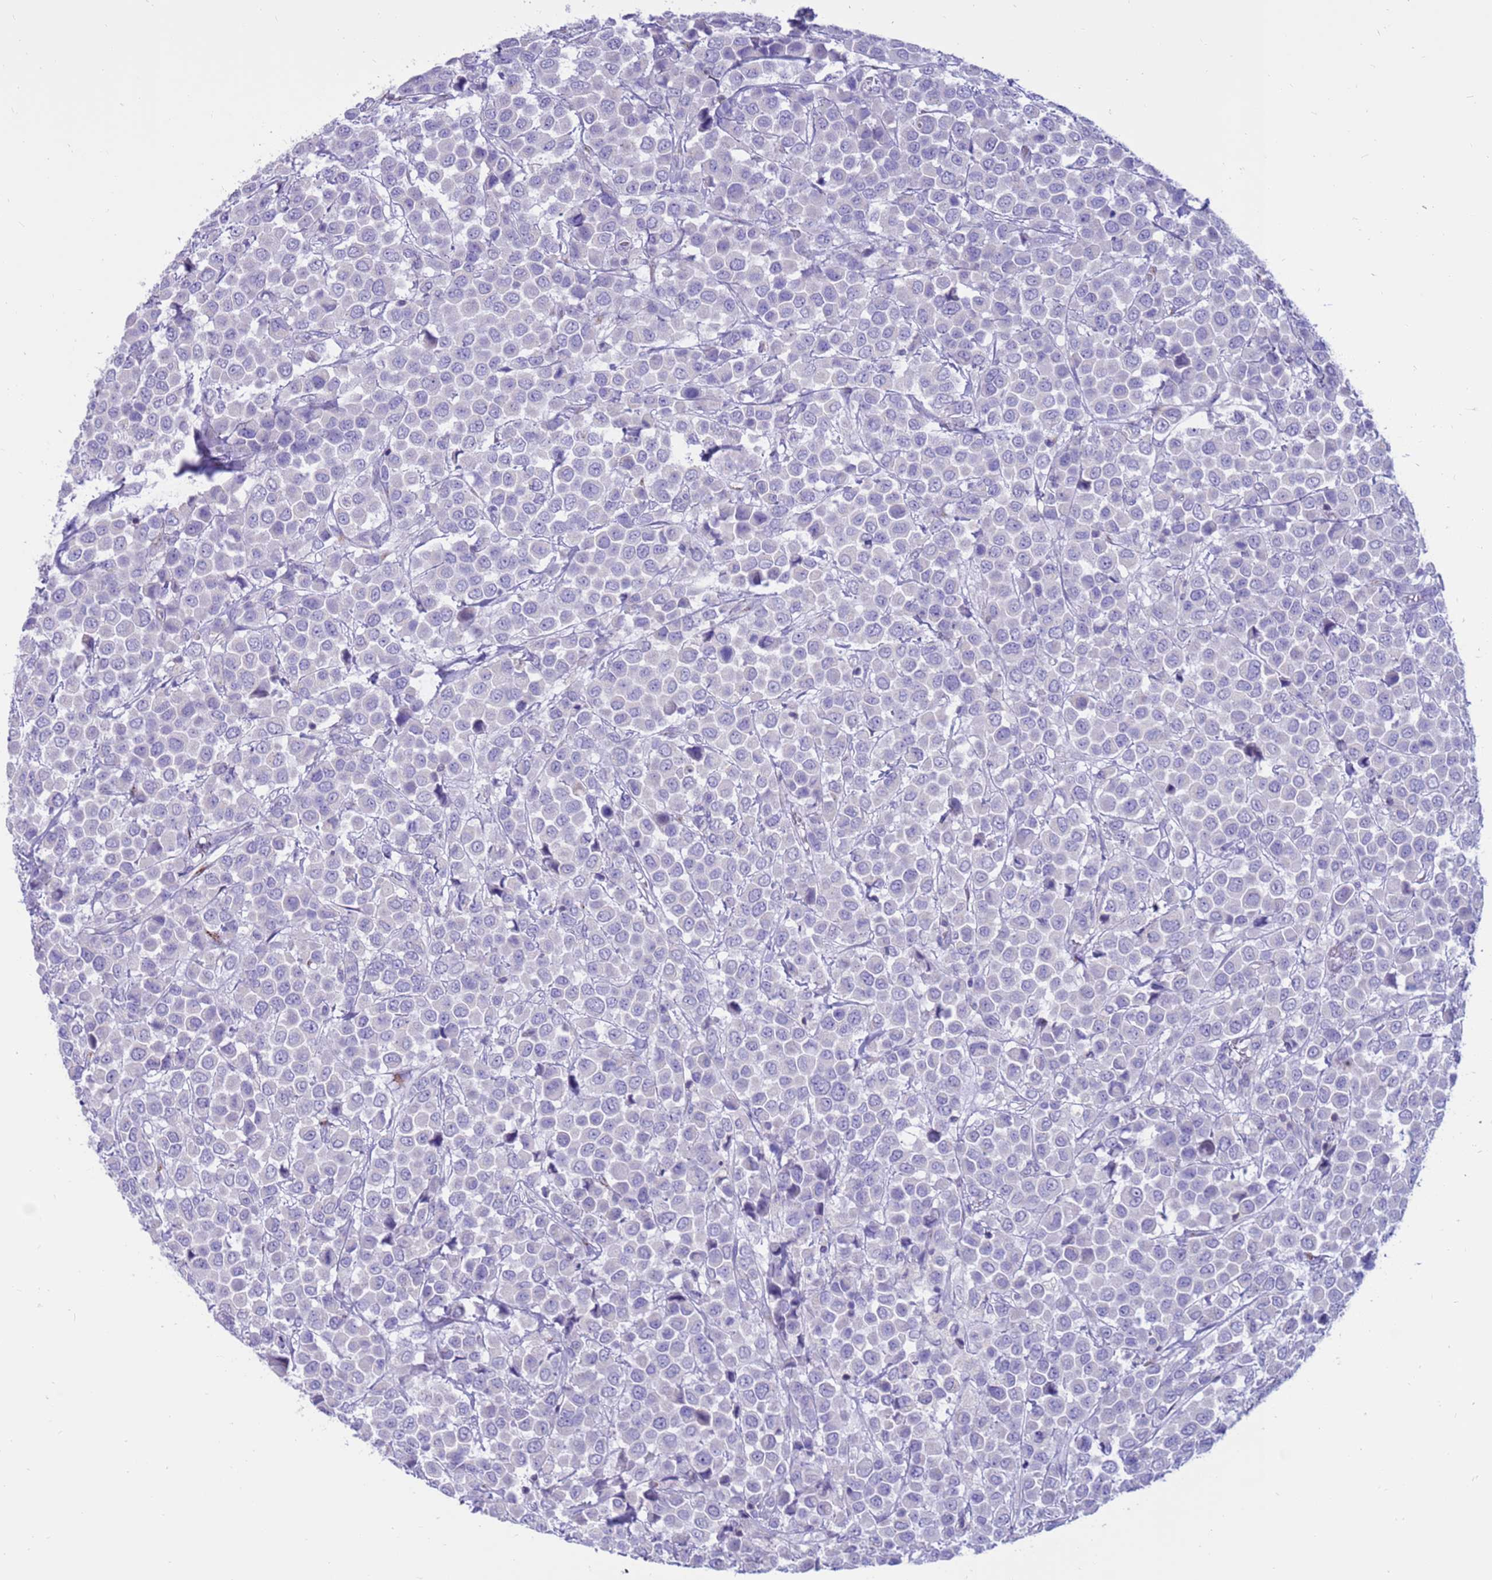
{"staining": {"intensity": "negative", "quantity": "none", "location": "none"}, "tissue": "breast cancer", "cell_type": "Tumor cells", "image_type": "cancer", "snomed": [{"axis": "morphology", "description": "Duct carcinoma"}, {"axis": "topography", "description": "Breast"}], "caption": "An immunohistochemistry (IHC) histopathology image of breast cancer (invasive ductal carcinoma) is shown. There is no staining in tumor cells of breast cancer (invasive ductal carcinoma).", "gene": "PDE10A", "patient": {"sex": "female", "age": 61}}